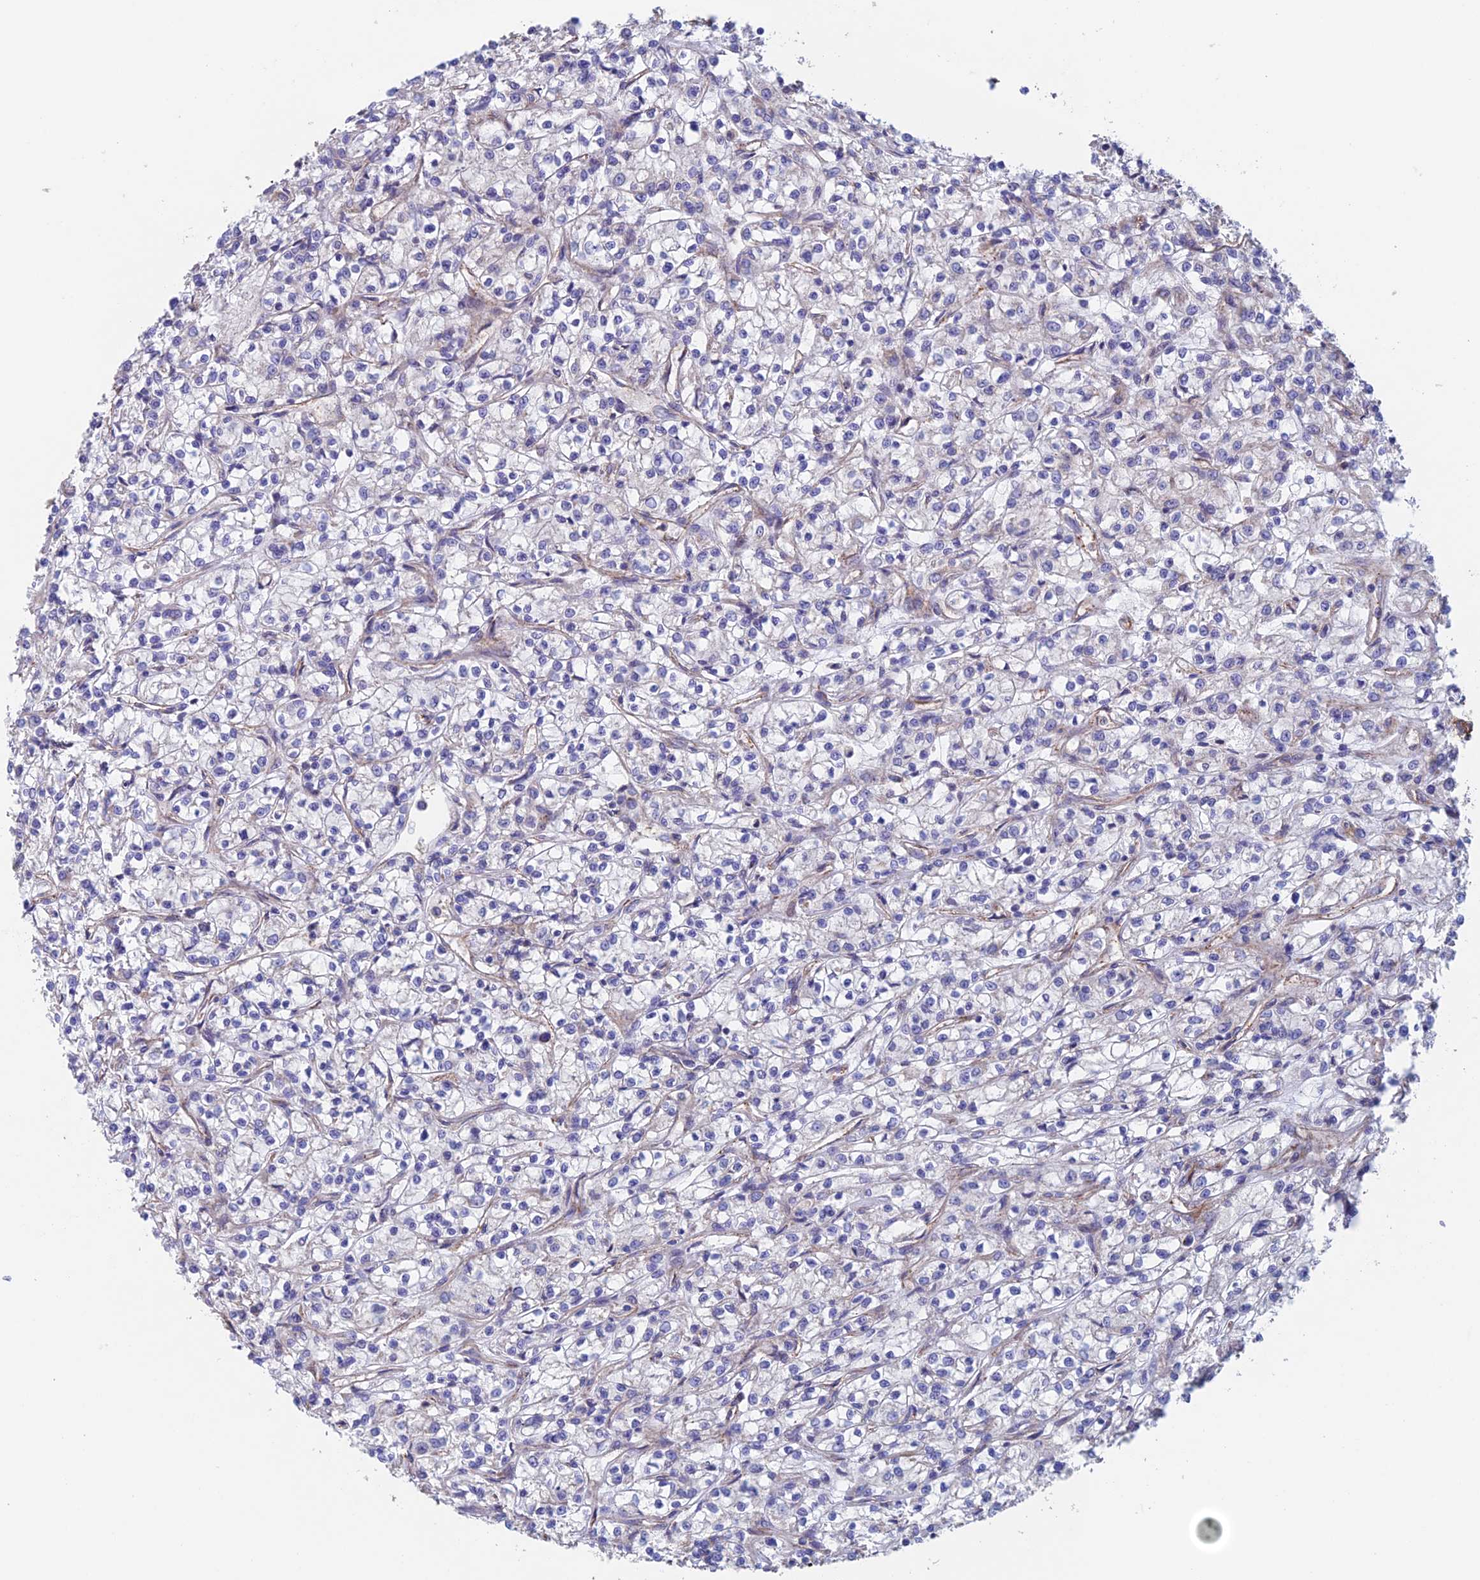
{"staining": {"intensity": "negative", "quantity": "none", "location": "none"}, "tissue": "renal cancer", "cell_type": "Tumor cells", "image_type": "cancer", "snomed": [{"axis": "morphology", "description": "Adenocarcinoma, NOS"}, {"axis": "topography", "description": "Kidney"}], "caption": "Human renal adenocarcinoma stained for a protein using IHC exhibits no positivity in tumor cells.", "gene": "MRPL1", "patient": {"sex": "female", "age": 59}}